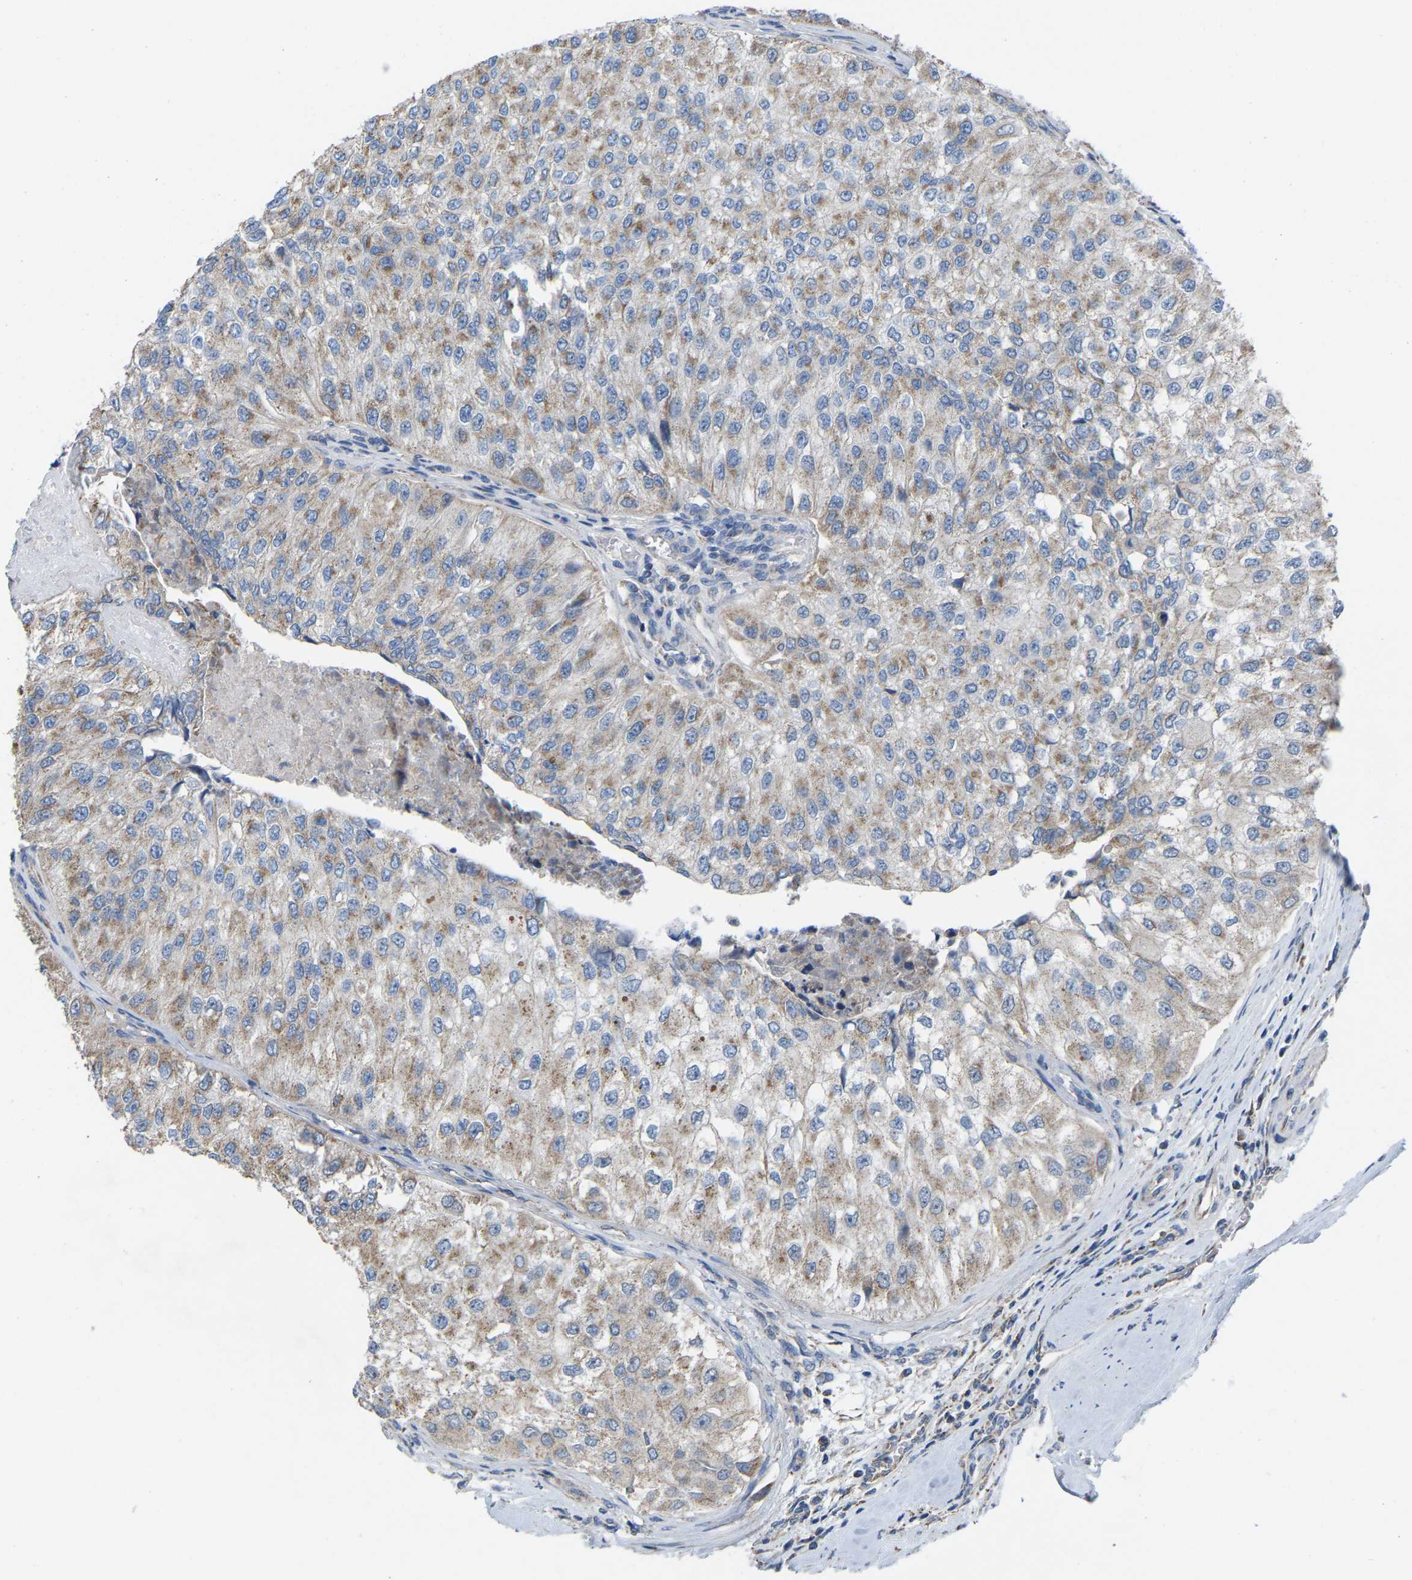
{"staining": {"intensity": "weak", "quantity": ">75%", "location": "cytoplasmic/membranous"}, "tissue": "urothelial cancer", "cell_type": "Tumor cells", "image_type": "cancer", "snomed": [{"axis": "morphology", "description": "Urothelial carcinoma, High grade"}, {"axis": "topography", "description": "Kidney"}, {"axis": "topography", "description": "Urinary bladder"}], "caption": "Immunohistochemistry photomicrograph of neoplastic tissue: urothelial cancer stained using immunohistochemistry exhibits low levels of weak protein expression localized specifically in the cytoplasmic/membranous of tumor cells, appearing as a cytoplasmic/membranous brown color.", "gene": "BCL10", "patient": {"sex": "male", "age": 77}}